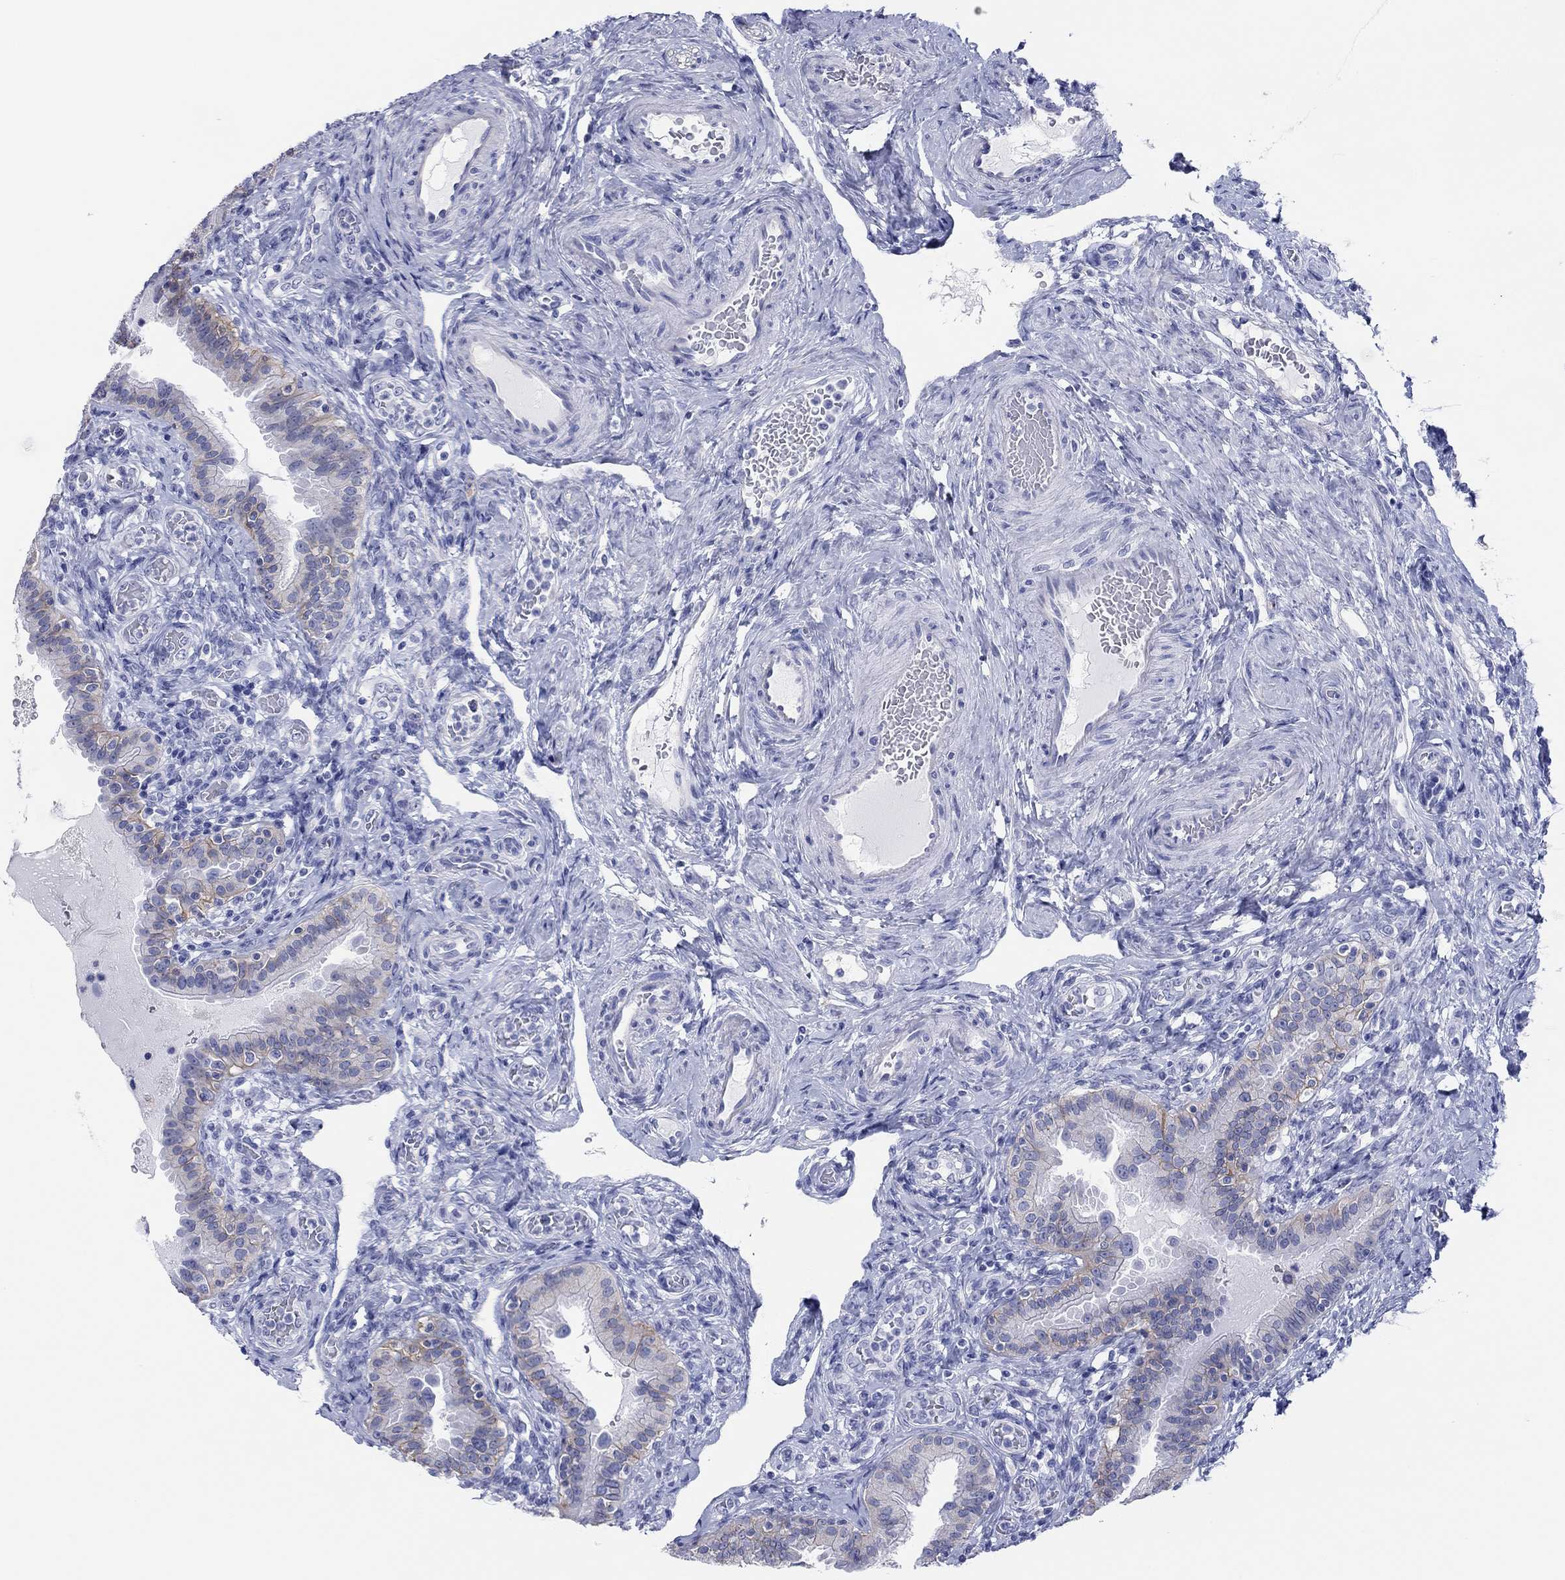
{"staining": {"intensity": "weak", "quantity": "<25%", "location": "cytoplasmic/membranous"}, "tissue": "fallopian tube", "cell_type": "Glandular cells", "image_type": "normal", "snomed": [{"axis": "morphology", "description": "Normal tissue, NOS"}, {"axis": "topography", "description": "Fallopian tube"}, {"axis": "topography", "description": "Ovary"}], "caption": "The immunohistochemistry image has no significant expression in glandular cells of fallopian tube.", "gene": "ATP1B1", "patient": {"sex": "female", "age": 41}}